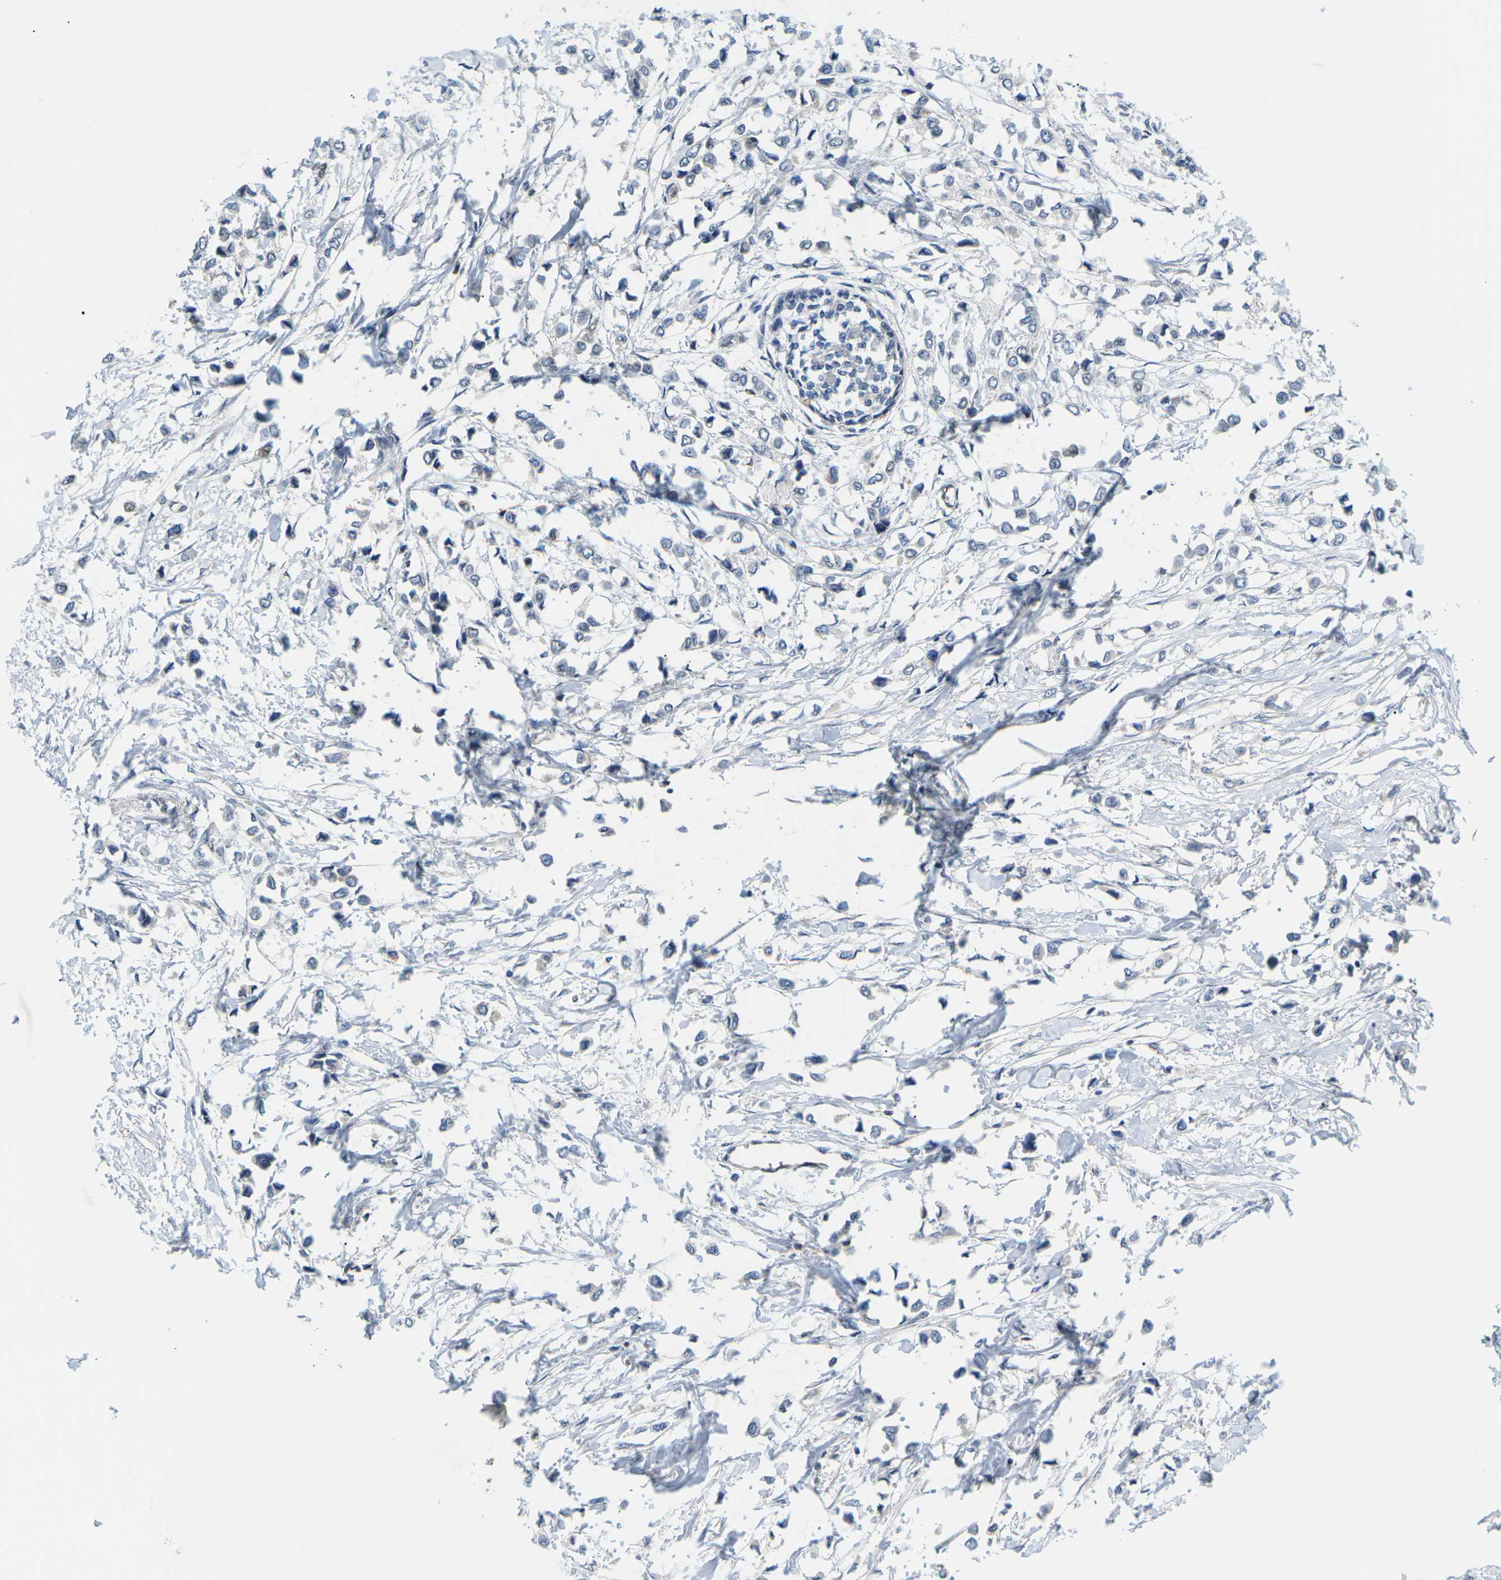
{"staining": {"intensity": "moderate", "quantity": "<25%", "location": "nuclear"}, "tissue": "breast cancer", "cell_type": "Tumor cells", "image_type": "cancer", "snomed": [{"axis": "morphology", "description": "Lobular carcinoma"}, {"axis": "topography", "description": "Breast"}], "caption": "Tumor cells display low levels of moderate nuclear expression in approximately <25% of cells in human breast cancer (lobular carcinoma). Nuclei are stained in blue.", "gene": "ERBB4", "patient": {"sex": "female", "age": 51}}